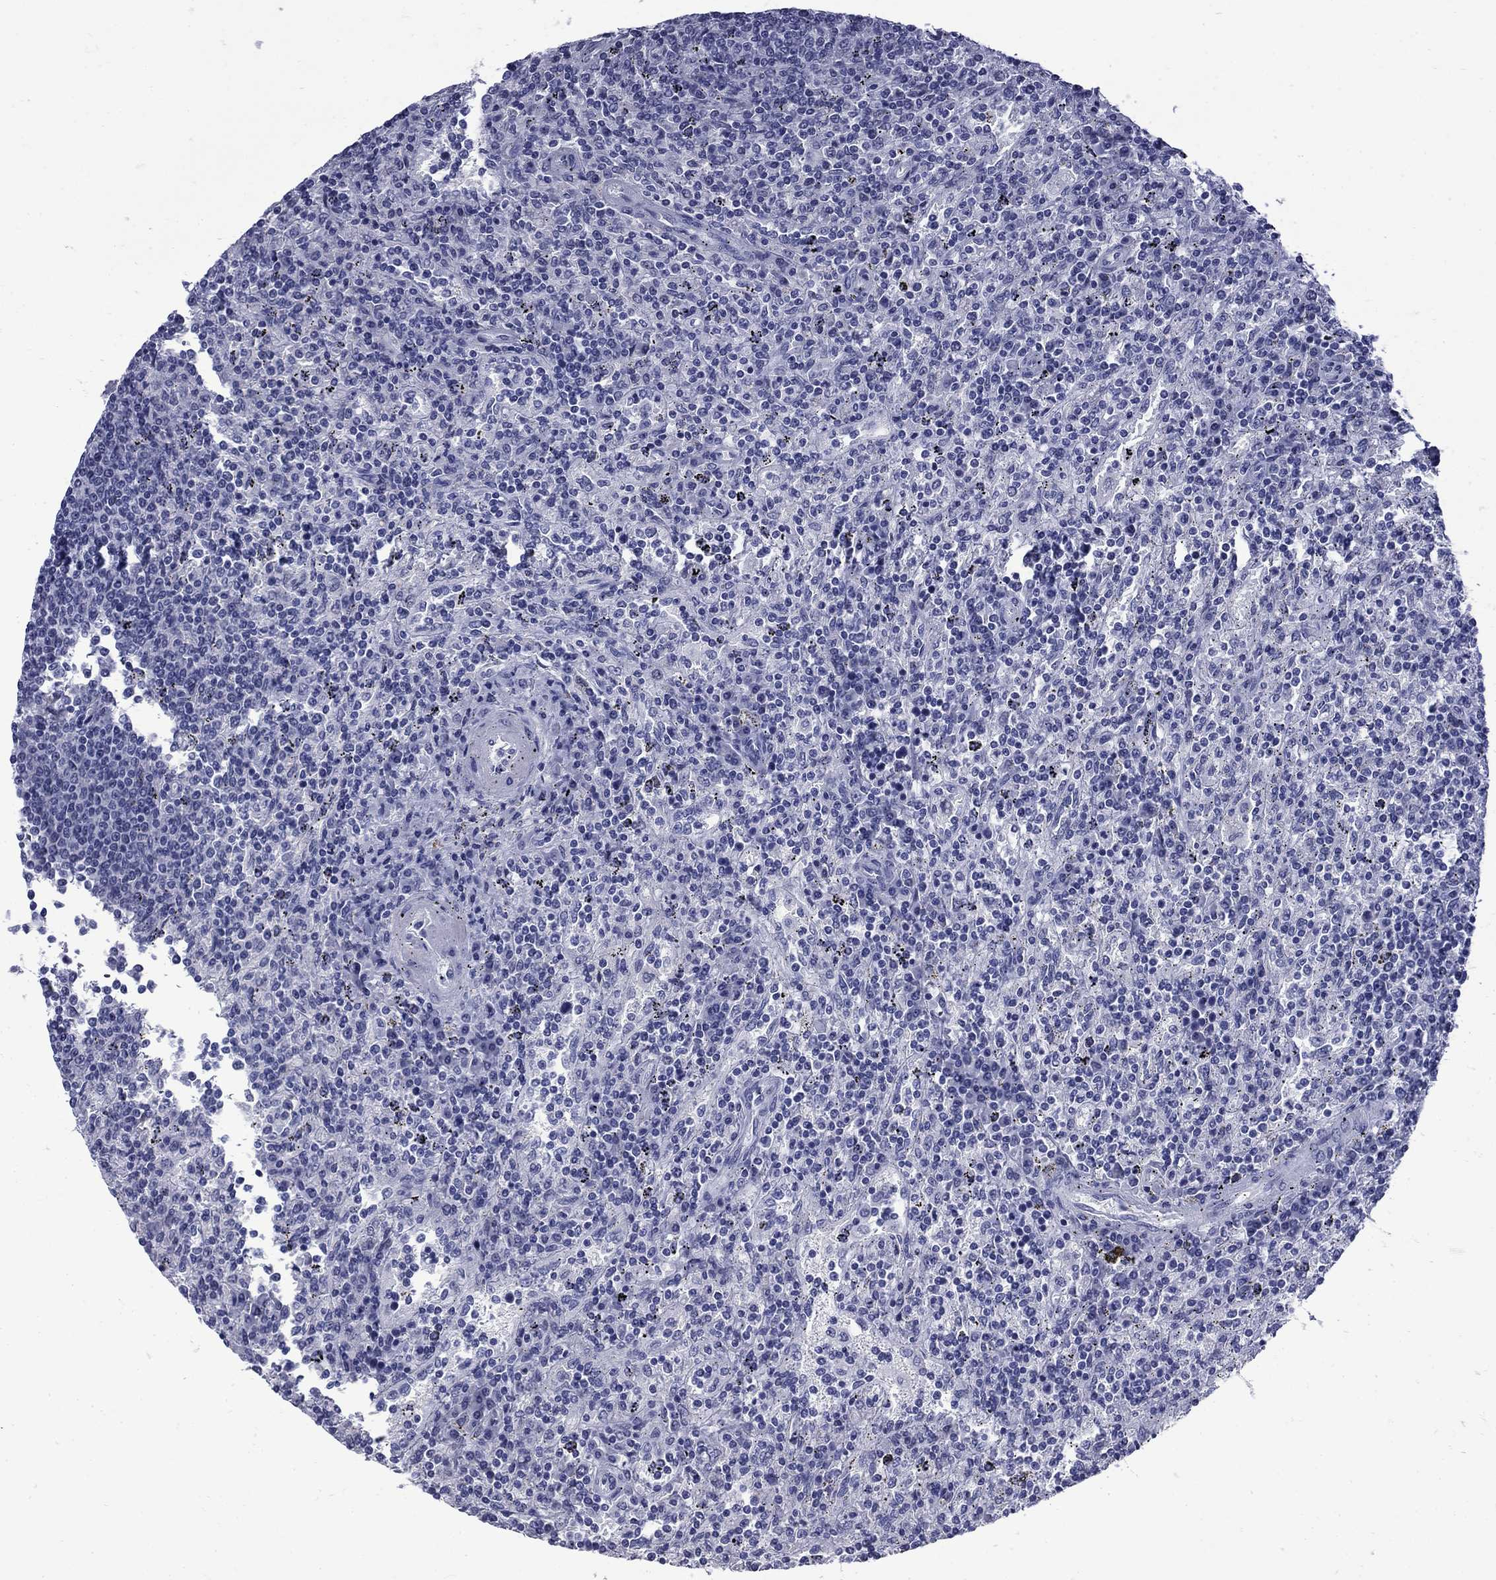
{"staining": {"intensity": "negative", "quantity": "none", "location": "none"}, "tissue": "lymphoma", "cell_type": "Tumor cells", "image_type": "cancer", "snomed": [{"axis": "morphology", "description": "Malignant lymphoma, non-Hodgkin's type, Low grade"}, {"axis": "topography", "description": "Spleen"}], "caption": "The histopathology image demonstrates no significant expression in tumor cells of lymphoma.", "gene": "MGARP", "patient": {"sex": "male", "age": 62}}